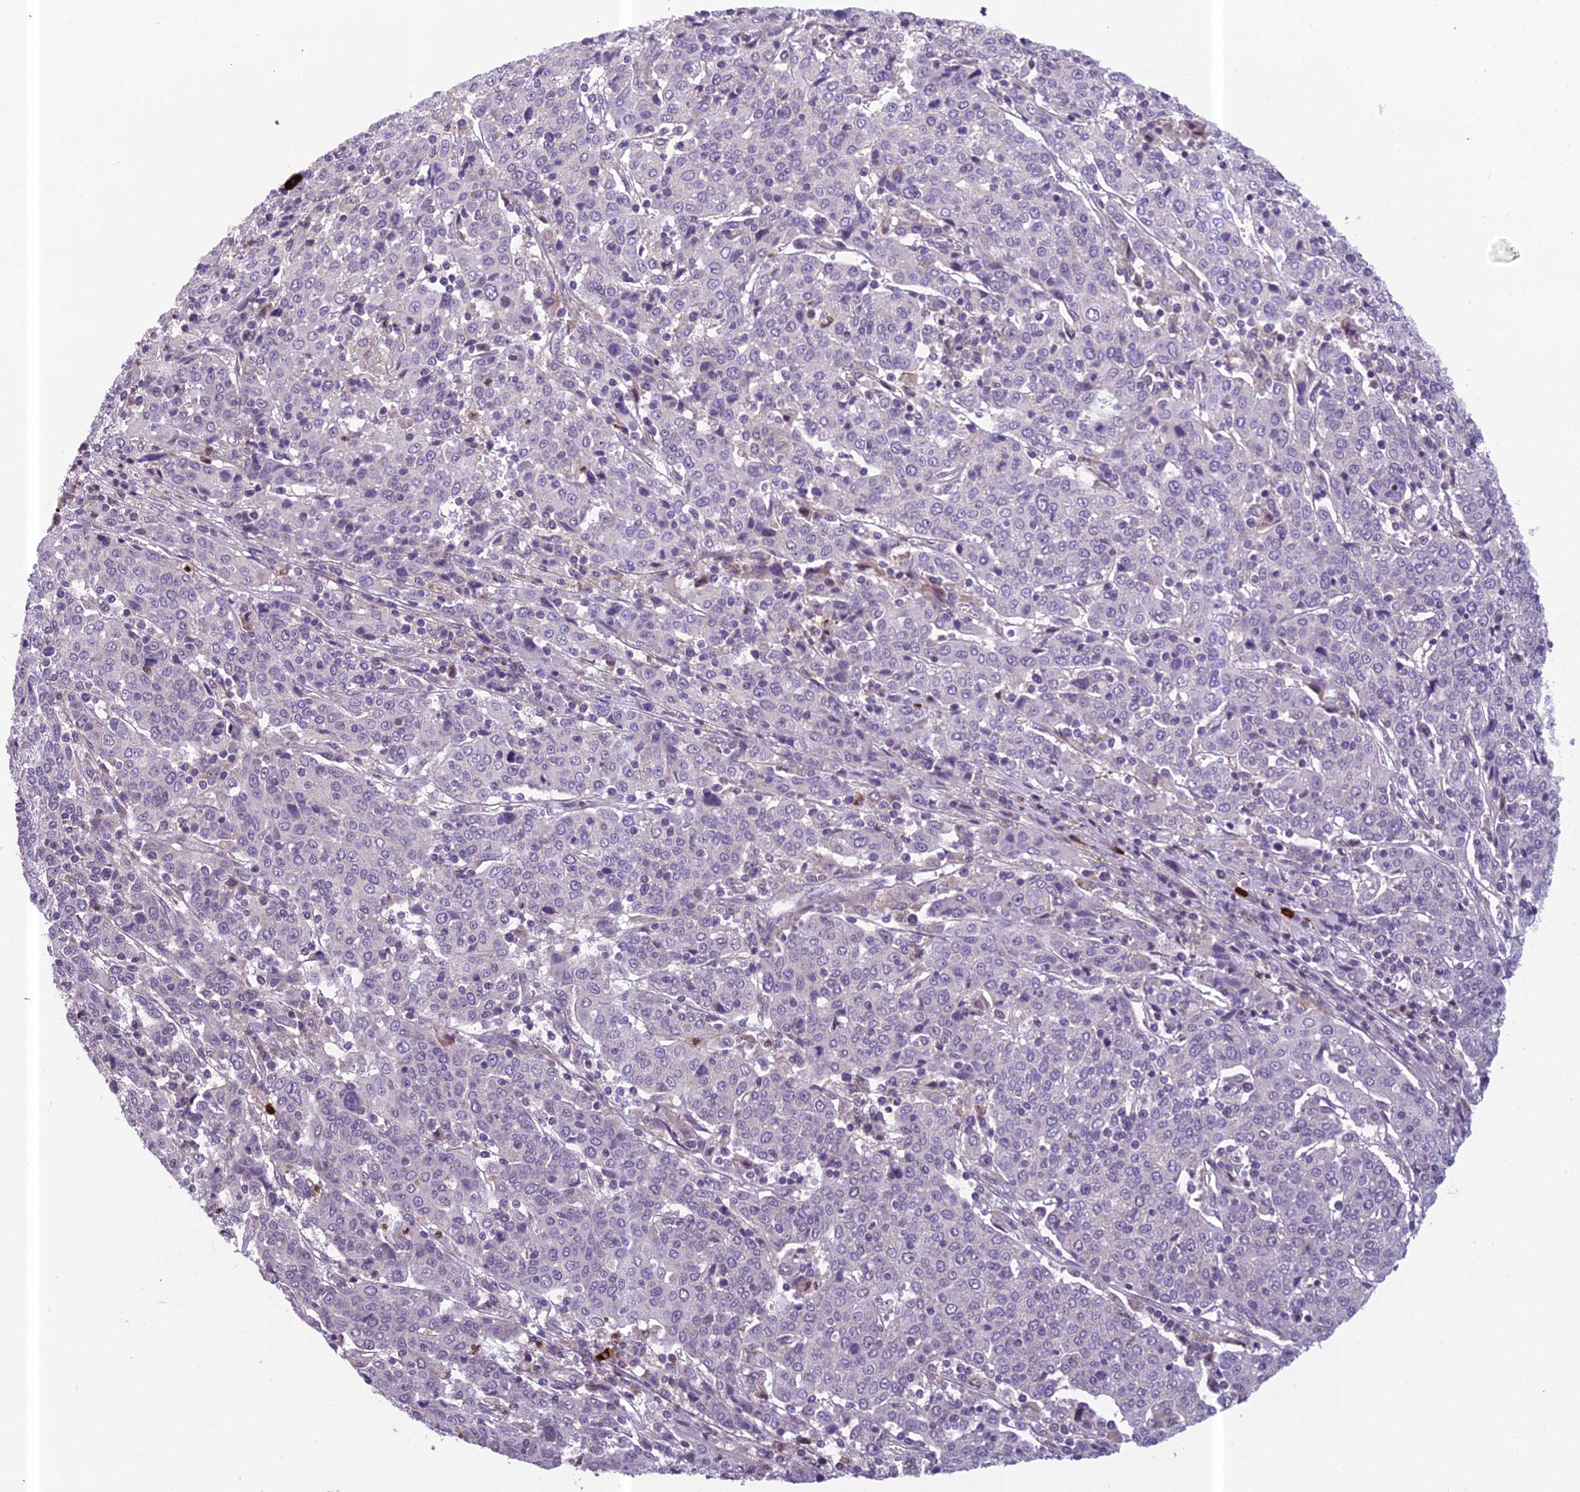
{"staining": {"intensity": "negative", "quantity": "none", "location": "none"}, "tissue": "cervical cancer", "cell_type": "Tumor cells", "image_type": "cancer", "snomed": [{"axis": "morphology", "description": "Squamous cell carcinoma, NOS"}, {"axis": "topography", "description": "Cervix"}], "caption": "Immunohistochemistry histopathology image of human cervical cancer stained for a protein (brown), which shows no staining in tumor cells.", "gene": "ENSG00000188897", "patient": {"sex": "female", "age": 67}}